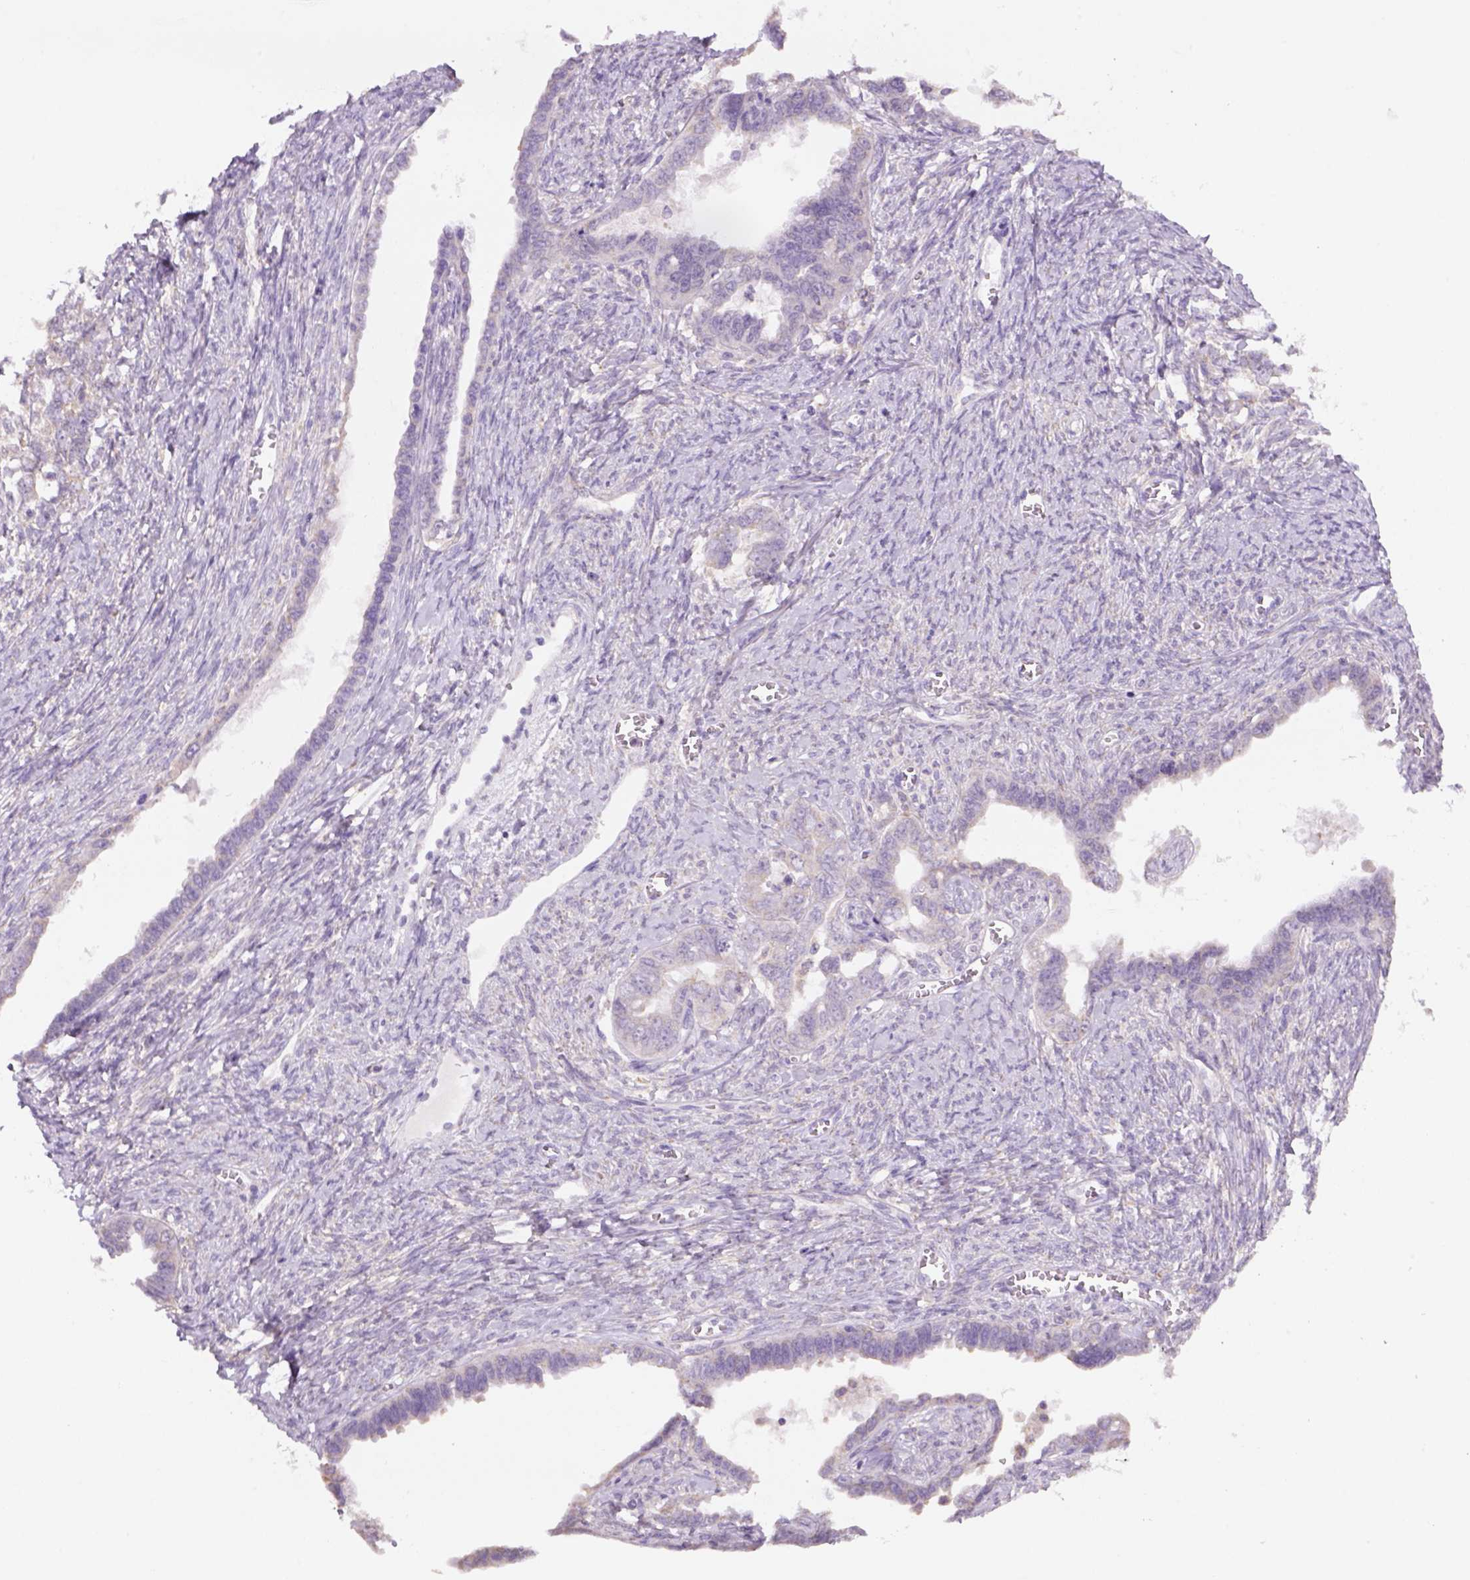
{"staining": {"intensity": "weak", "quantity": "<25%", "location": "cytoplasmic/membranous"}, "tissue": "ovarian cancer", "cell_type": "Tumor cells", "image_type": "cancer", "snomed": [{"axis": "morphology", "description": "Cystadenocarcinoma, serous, NOS"}, {"axis": "topography", "description": "Ovary"}], "caption": "A micrograph of human serous cystadenocarcinoma (ovarian) is negative for staining in tumor cells.", "gene": "NAALAD2", "patient": {"sex": "female", "age": 69}}